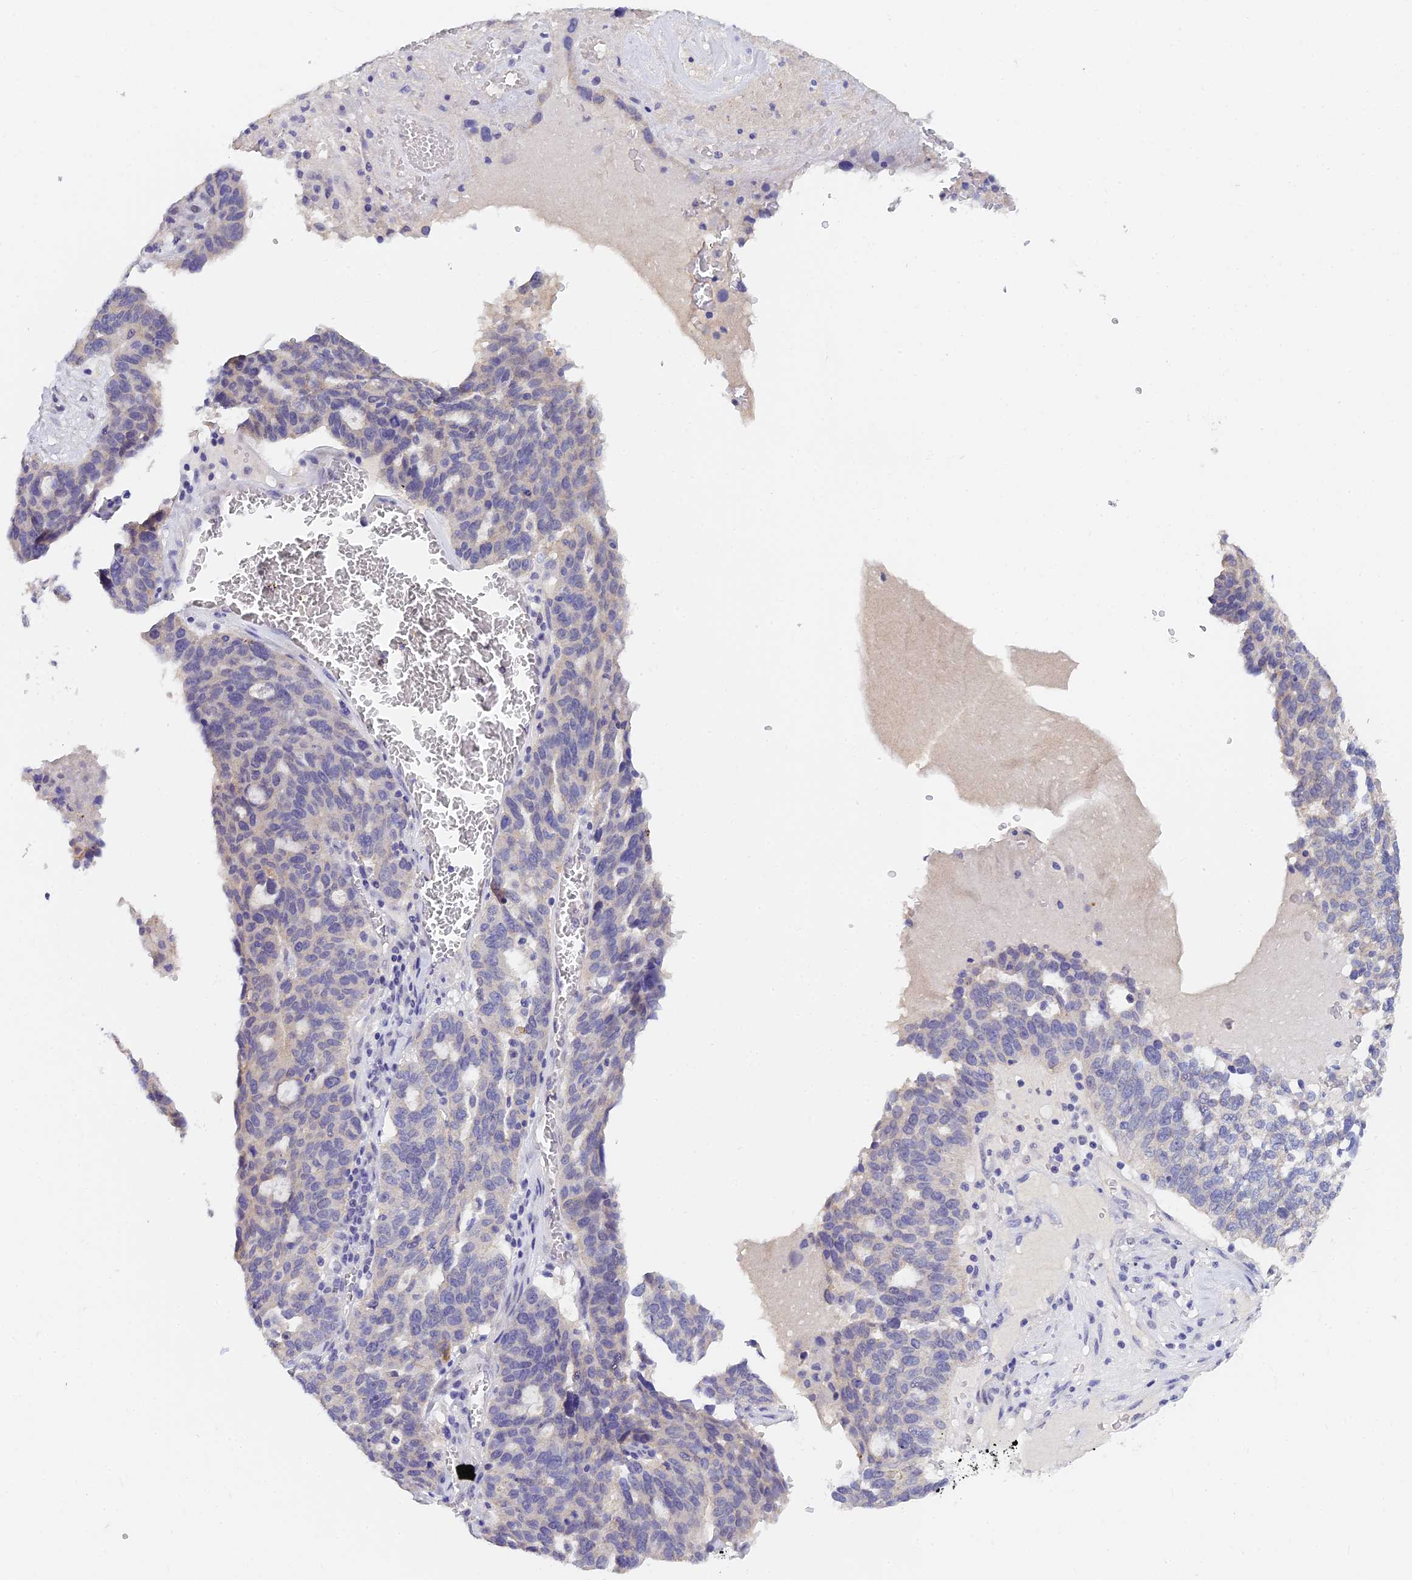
{"staining": {"intensity": "negative", "quantity": "none", "location": "none"}, "tissue": "ovarian cancer", "cell_type": "Tumor cells", "image_type": "cancer", "snomed": [{"axis": "morphology", "description": "Cystadenocarcinoma, serous, NOS"}, {"axis": "topography", "description": "Ovary"}], "caption": "Immunohistochemistry (IHC) photomicrograph of neoplastic tissue: human serous cystadenocarcinoma (ovarian) stained with DAB (3,3'-diaminobenzidine) reveals no significant protein staining in tumor cells.", "gene": "HOXB1", "patient": {"sex": "female", "age": 59}}